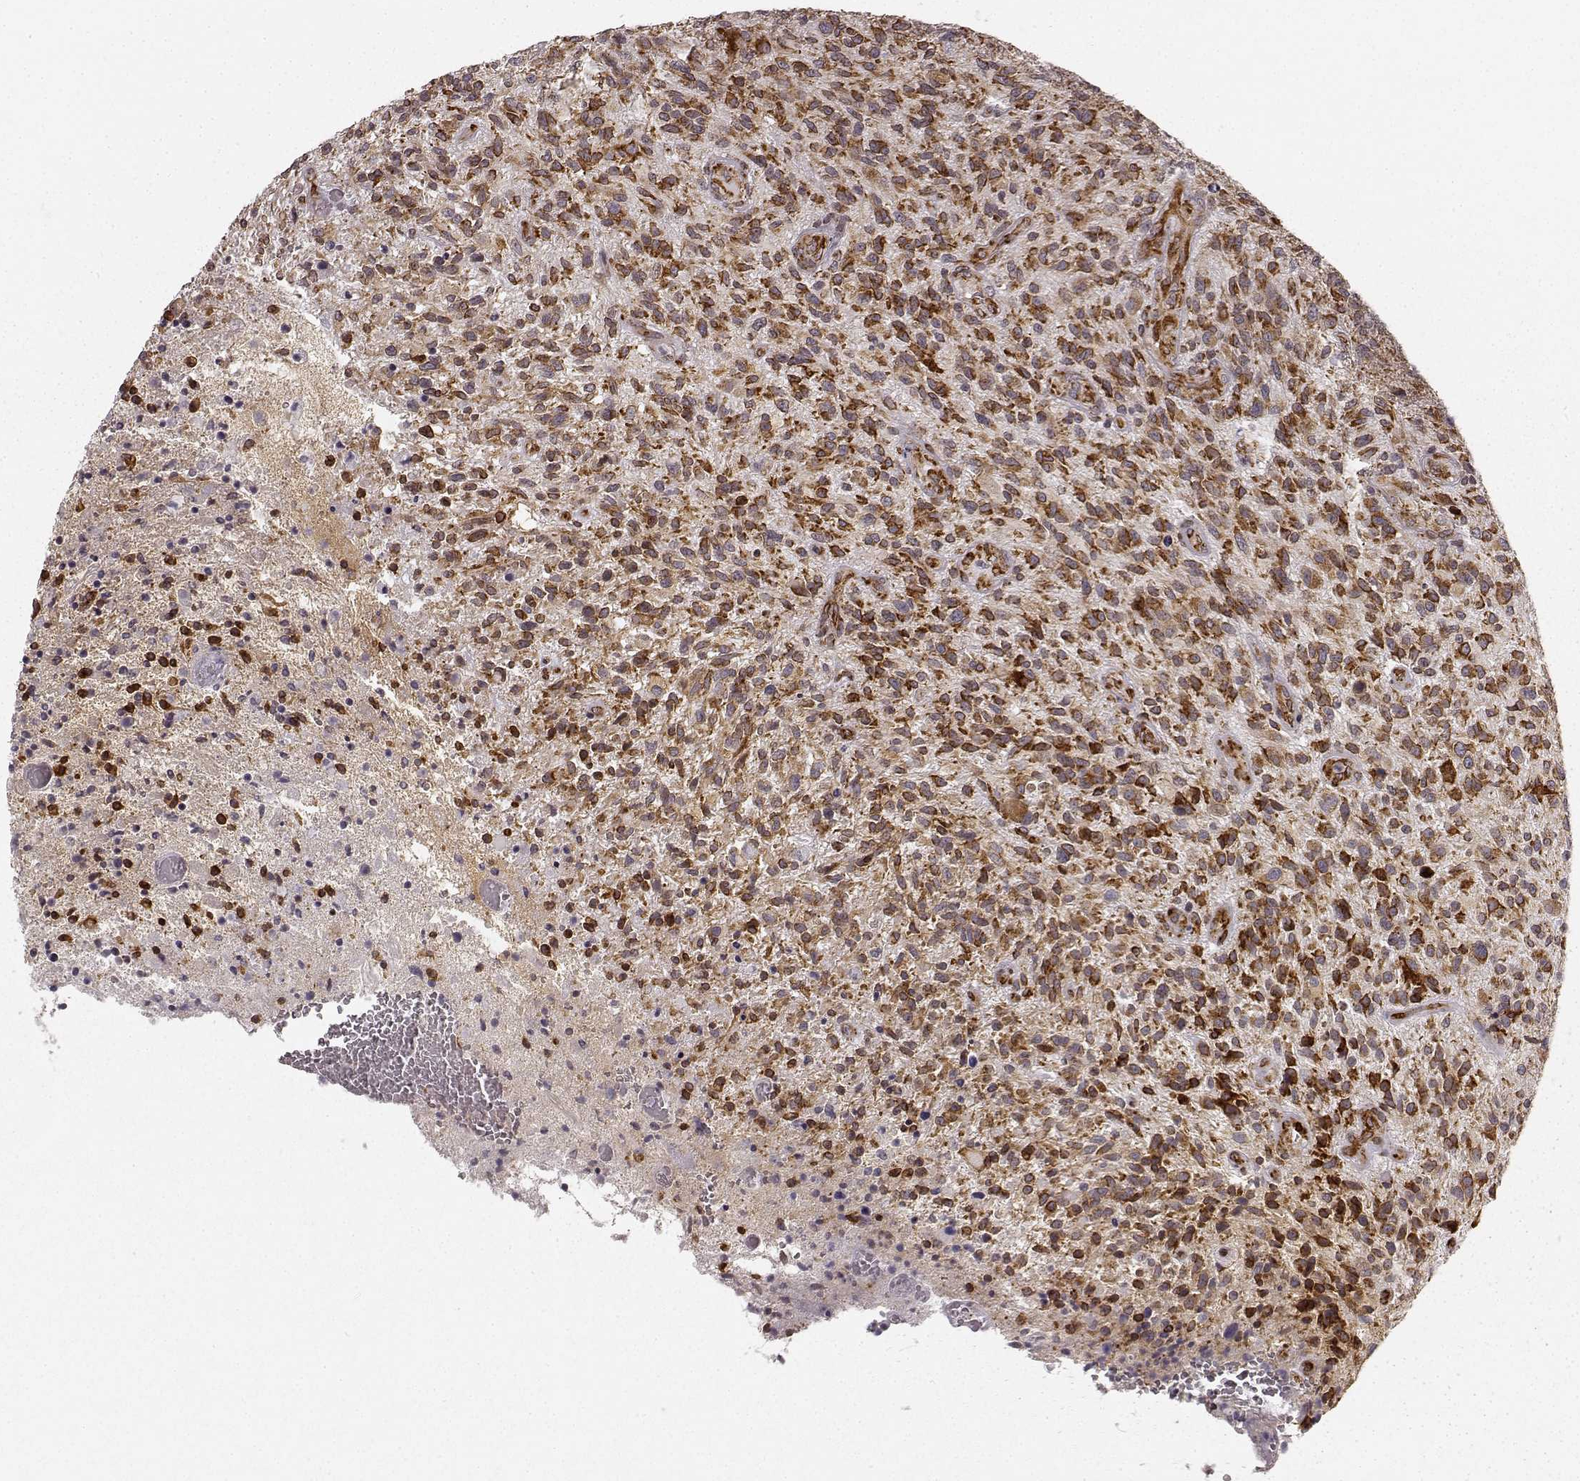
{"staining": {"intensity": "strong", "quantity": ">75%", "location": "cytoplasmic/membranous"}, "tissue": "glioma", "cell_type": "Tumor cells", "image_type": "cancer", "snomed": [{"axis": "morphology", "description": "Glioma, malignant, High grade"}, {"axis": "topography", "description": "Brain"}], "caption": "Human malignant glioma (high-grade) stained for a protein (brown) demonstrates strong cytoplasmic/membranous positive positivity in approximately >75% of tumor cells.", "gene": "TMEM14A", "patient": {"sex": "male", "age": 47}}